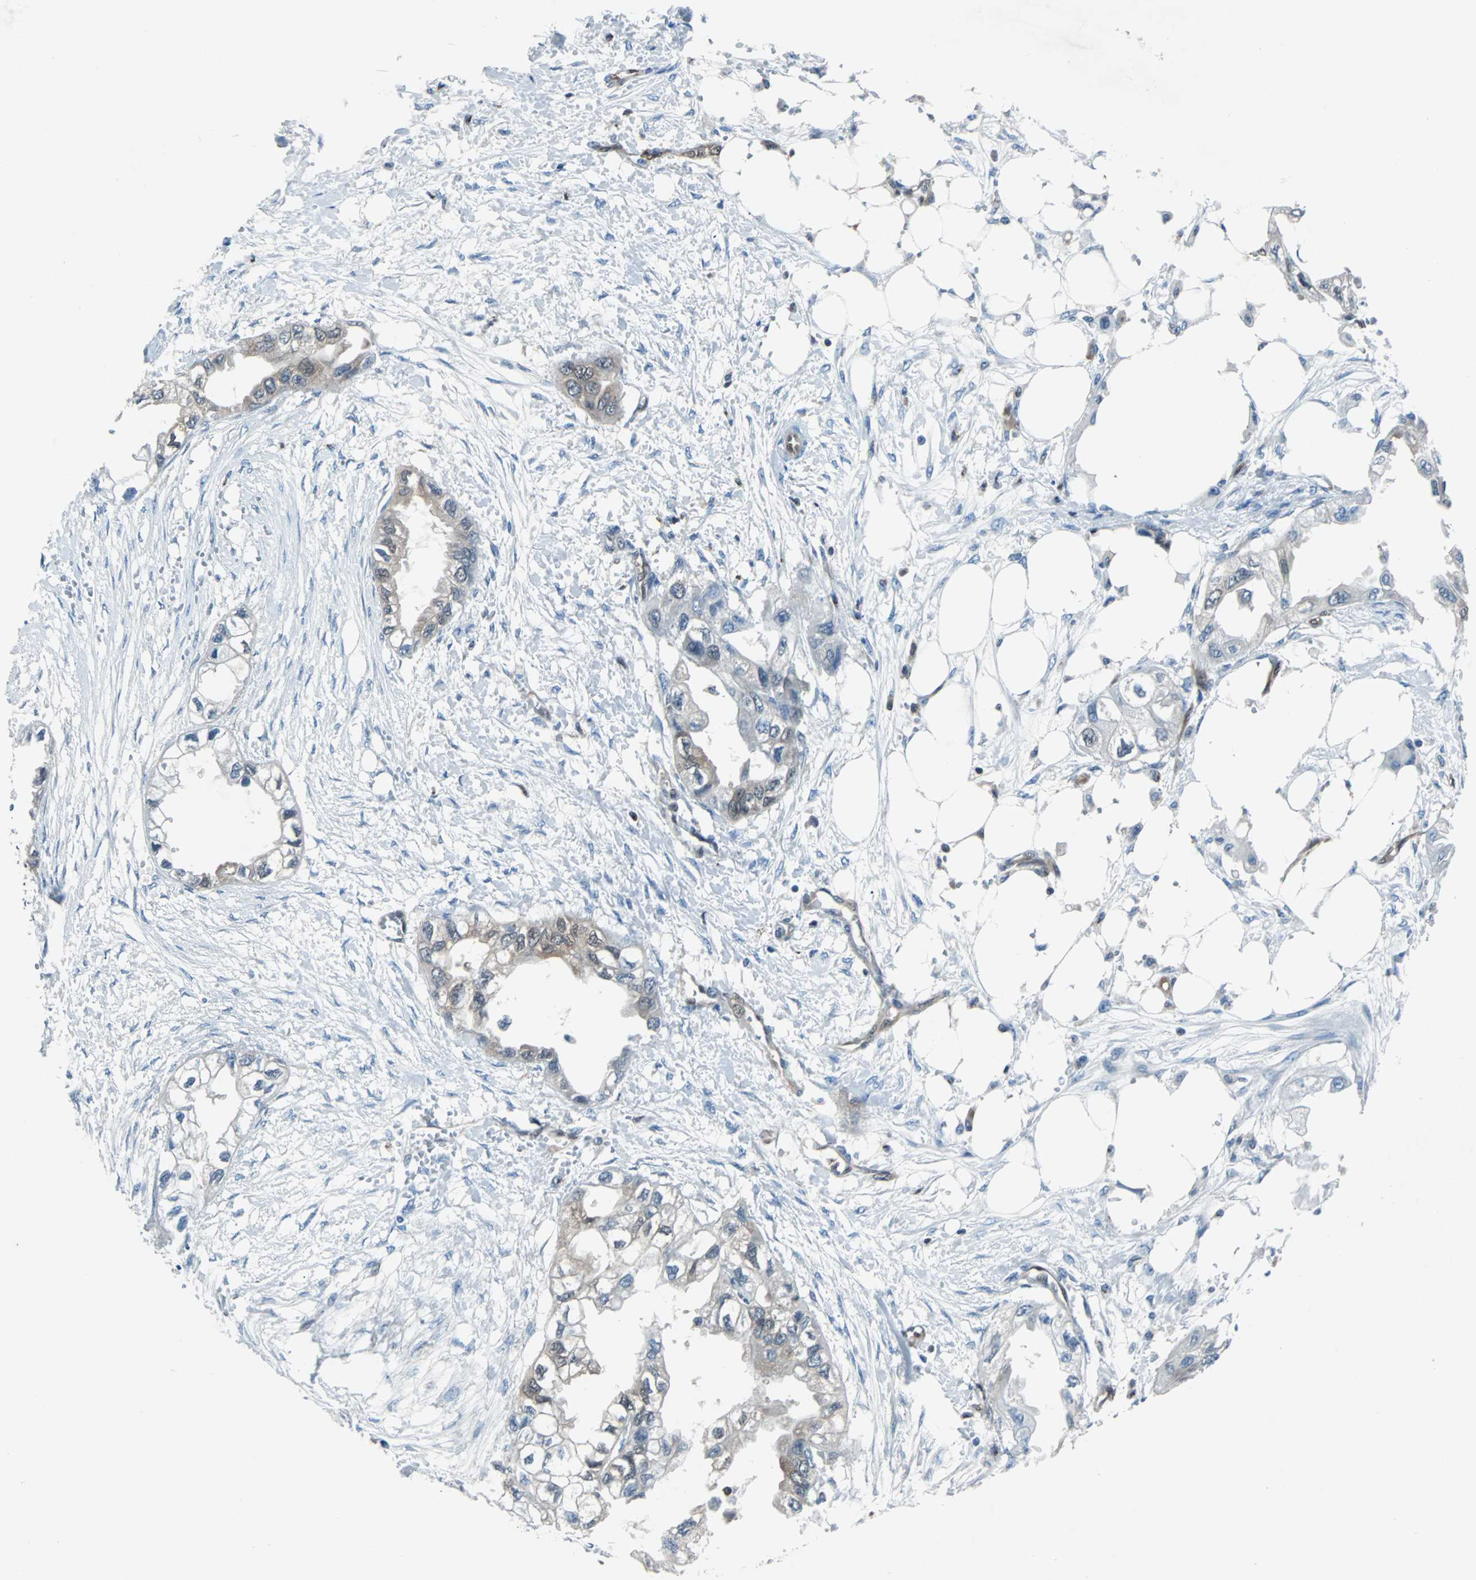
{"staining": {"intensity": "weak", "quantity": "<25%", "location": "nuclear"}, "tissue": "endometrial cancer", "cell_type": "Tumor cells", "image_type": "cancer", "snomed": [{"axis": "morphology", "description": "Adenocarcinoma, NOS"}, {"axis": "topography", "description": "Endometrium"}], "caption": "This is a micrograph of immunohistochemistry (IHC) staining of adenocarcinoma (endometrial), which shows no expression in tumor cells.", "gene": "MAP2K6", "patient": {"sex": "female", "age": 67}}